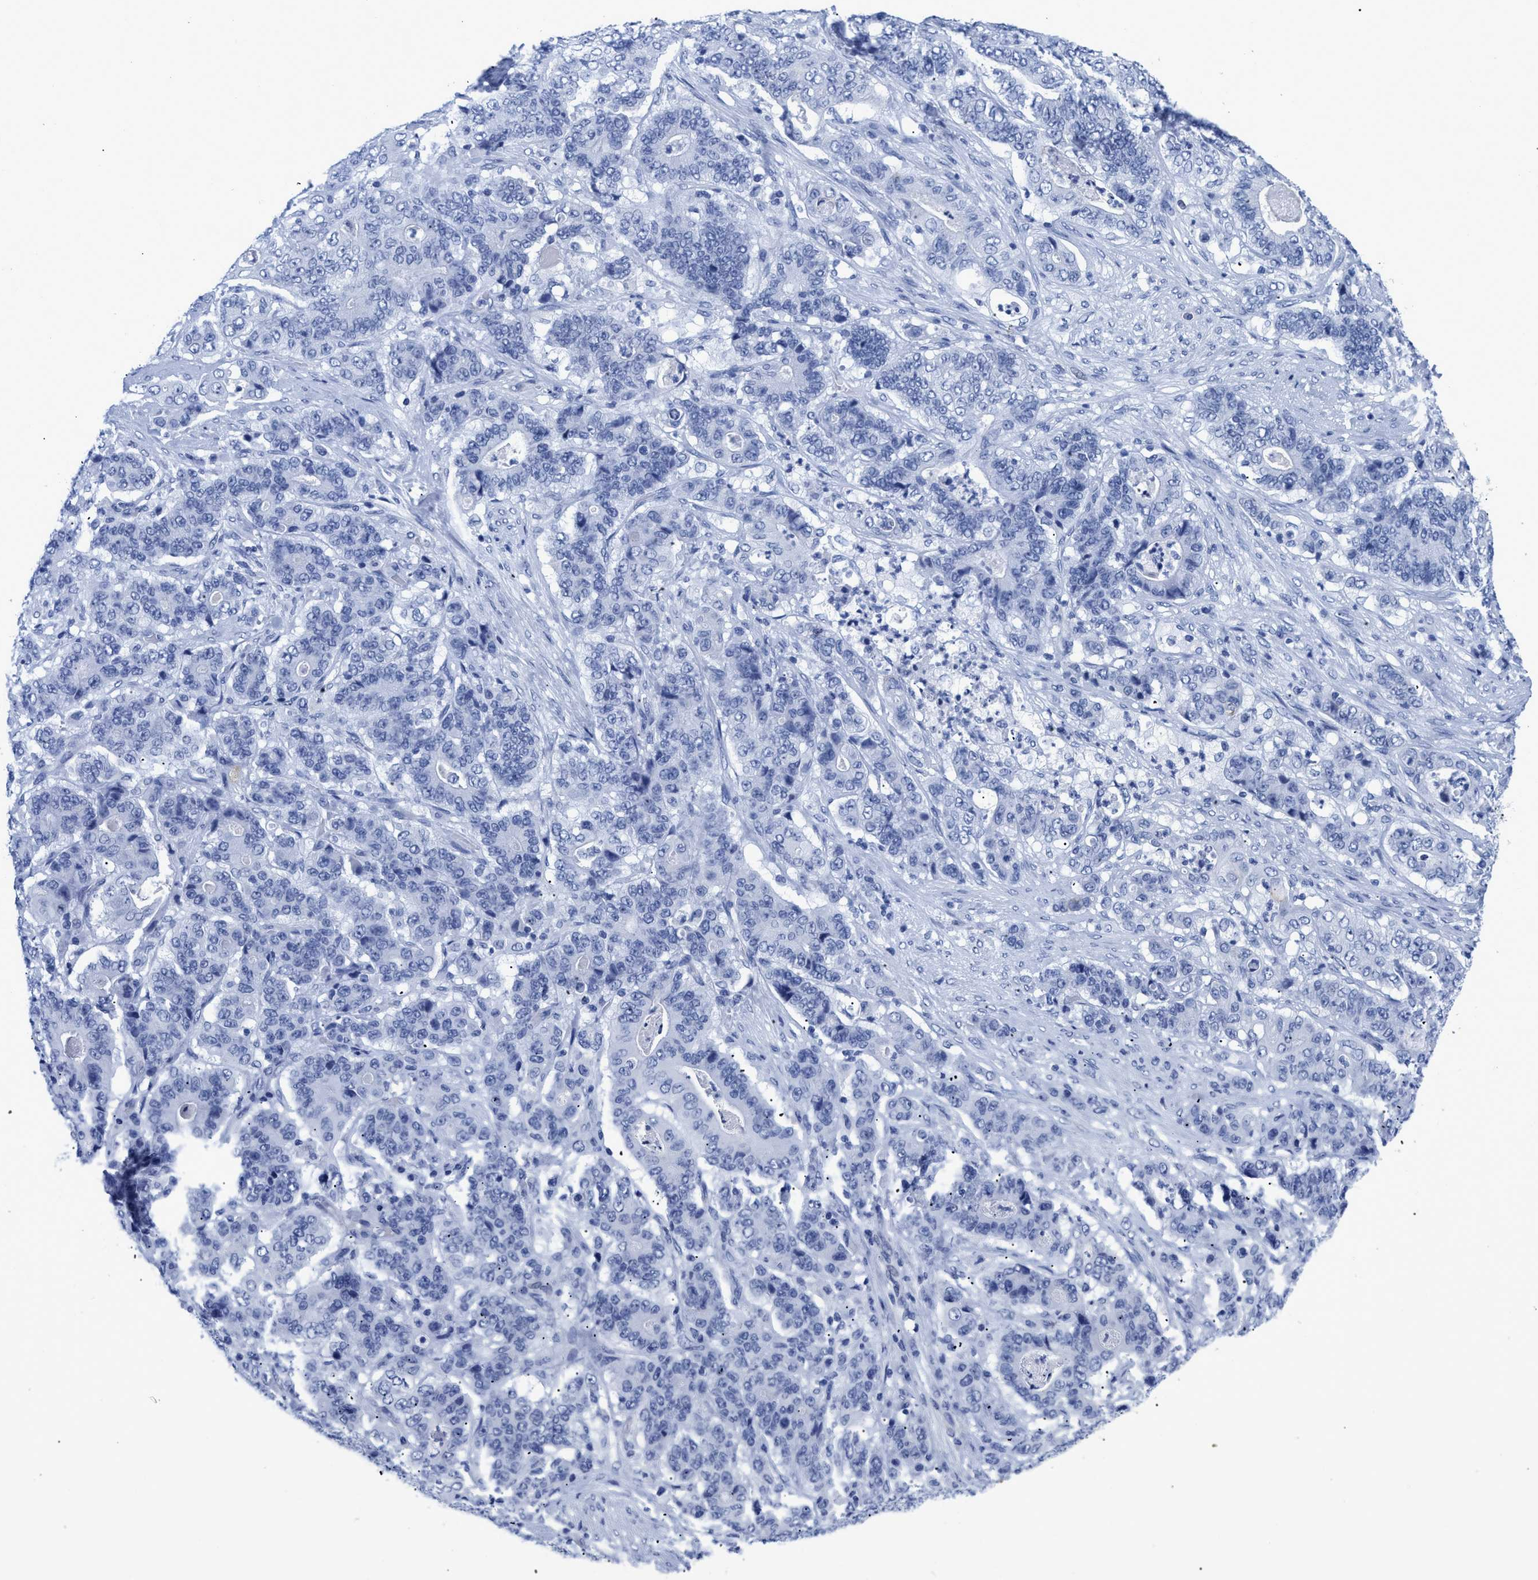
{"staining": {"intensity": "negative", "quantity": "none", "location": "none"}, "tissue": "stomach cancer", "cell_type": "Tumor cells", "image_type": "cancer", "snomed": [{"axis": "morphology", "description": "Adenocarcinoma, NOS"}, {"axis": "topography", "description": "Stomach"}], "caption": "A high-resolution image shows IHC staining of stomach adenocarcinoma, which exhibits no significant staining in tumor cells.", "gene": "DUSP26", "patient": {"sex": "female", "age": 73}}